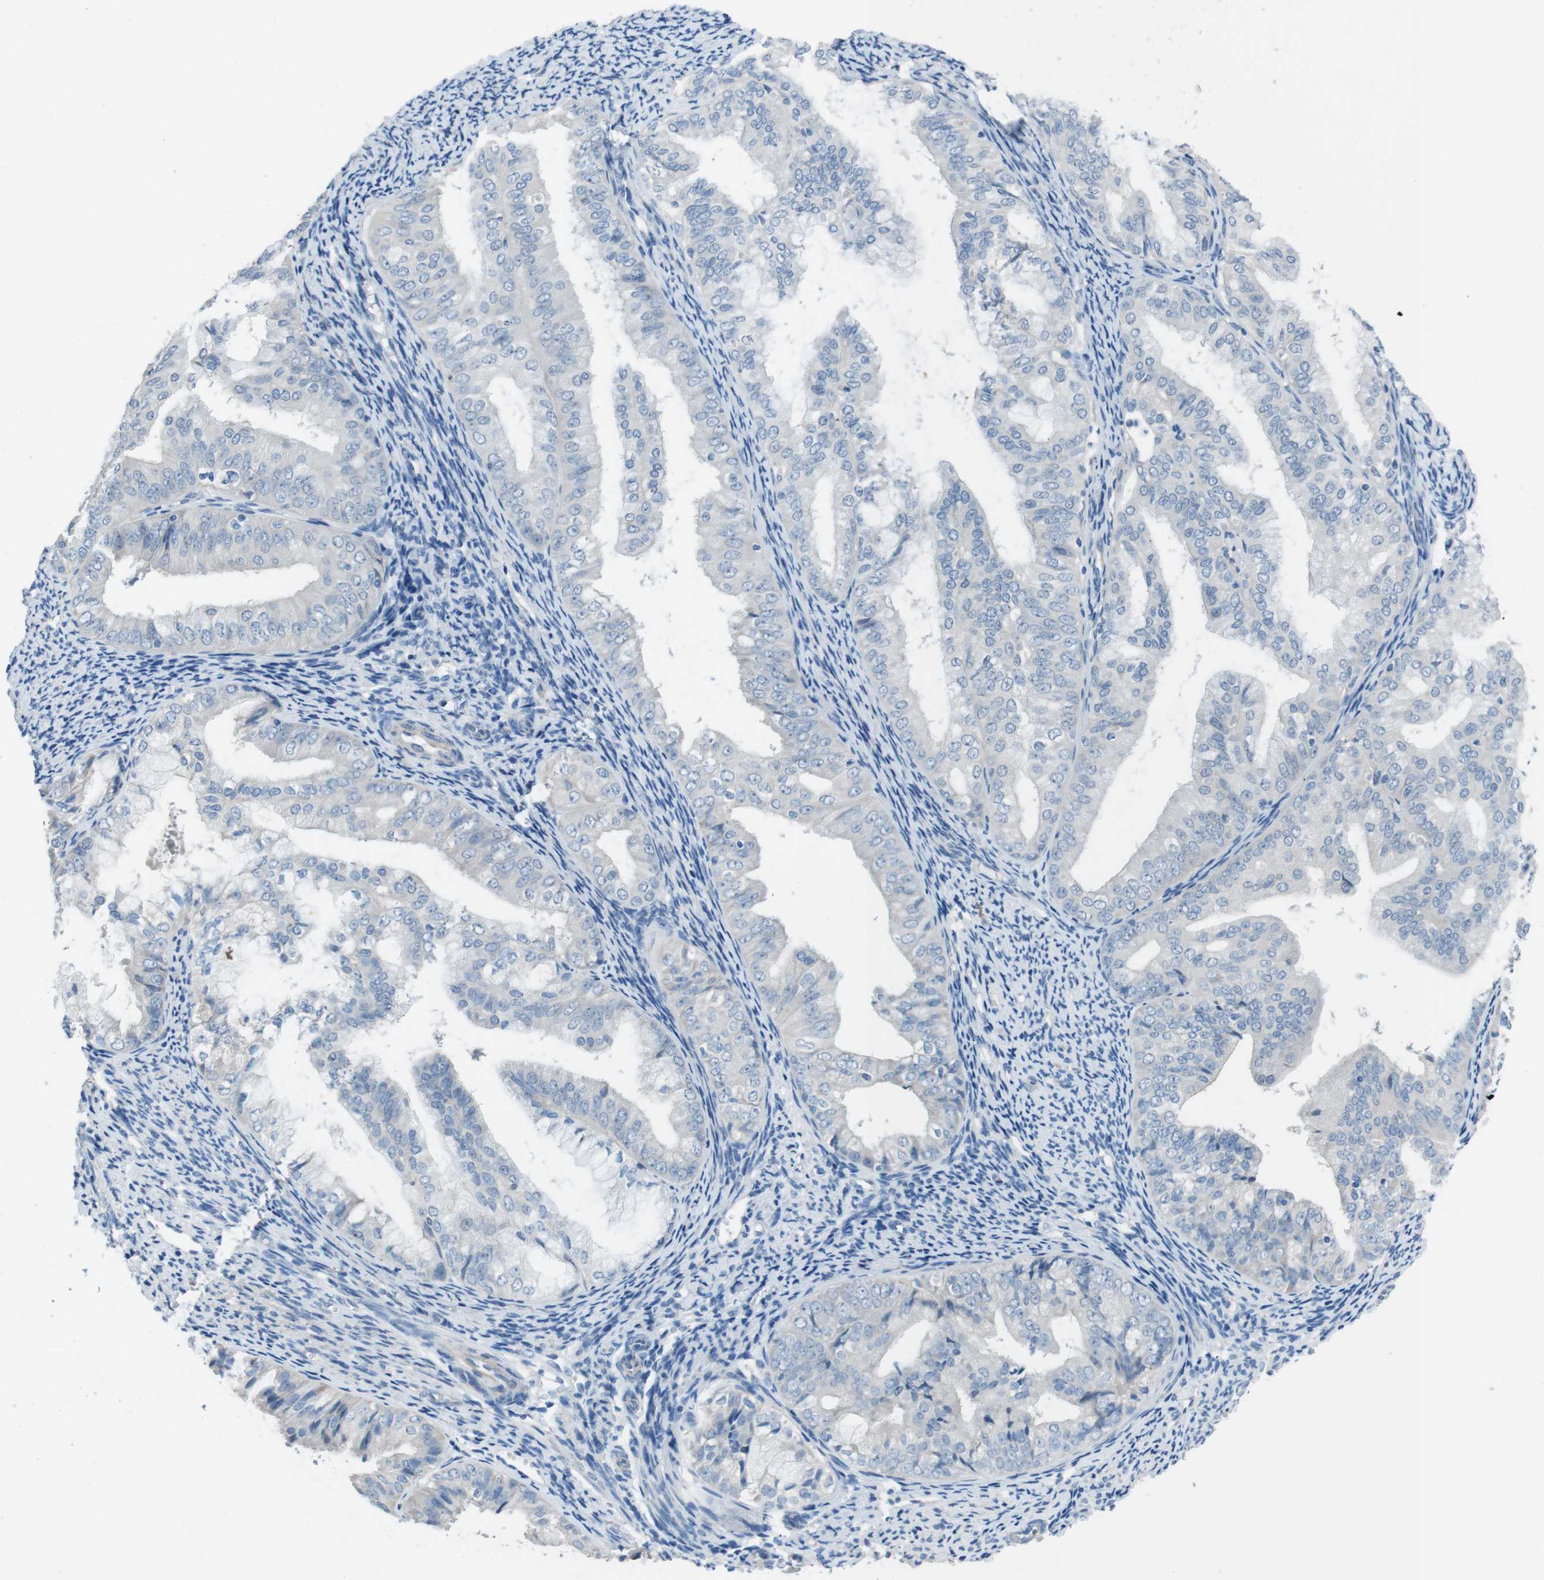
{"staining": {"intensity": "negative", "quantity": "none", "location": "none"}, "tissue": "endometrial cancer", "cell_type": "Tumor cells", "image_type": "cancer", "snomed": [{"axis": "morphology", "description": "Adenocarcinoma, NOS"}, {"axis": "topography", "description": "Endometrium"}], "caption": "There is no significant positivity in tumor cells of endometrial cancer (adenocarcinoma).", "gene": "CYP2C8", "patient": {"sex": "female", "age": 63}}